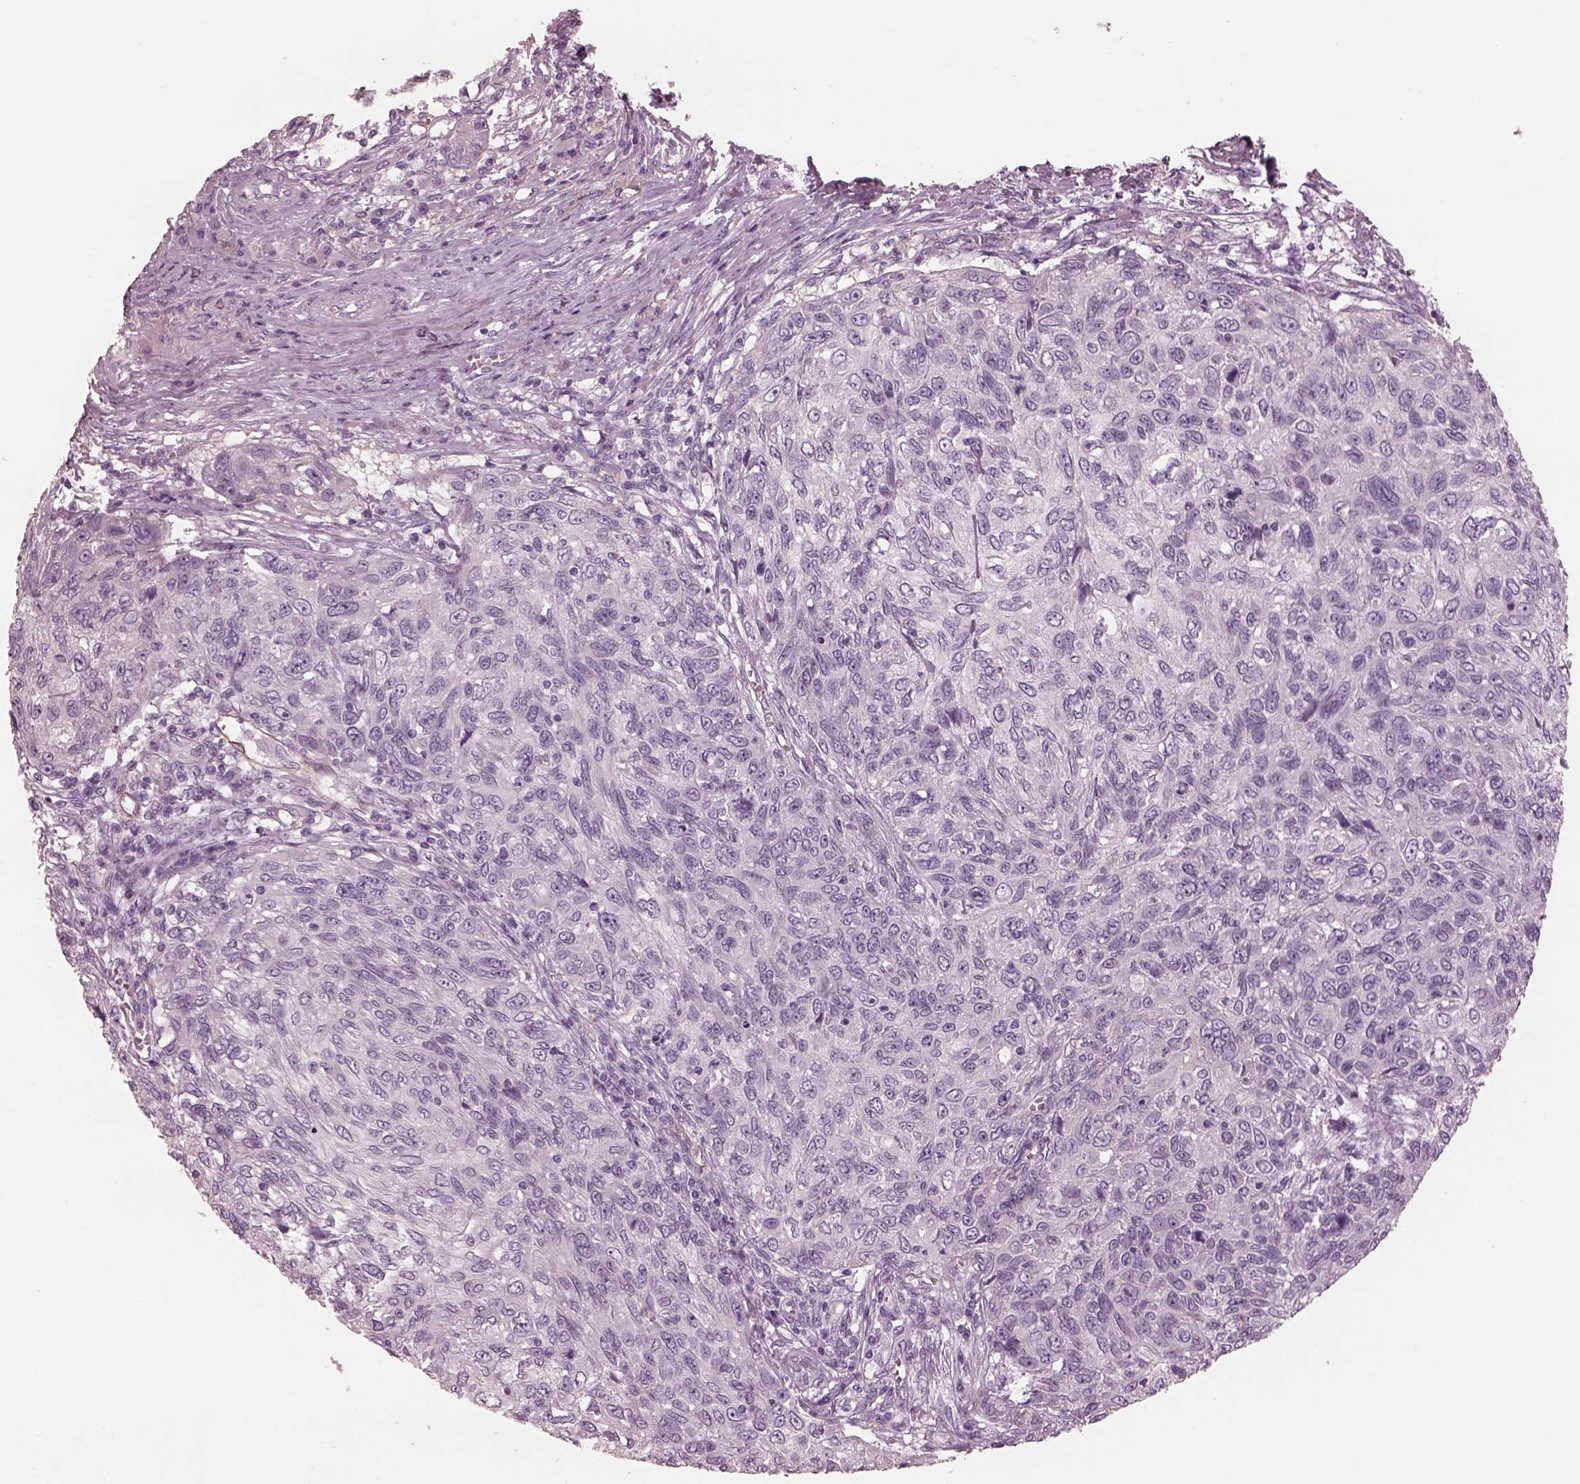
{"staining": {"intensity": "negative", "quantity": "none", "location": "none"}, "tissue": "skin cancer", "cell_type": "Tumor cells", "image_type": "cancer", "snomed": [{"axis": "morphology", "description": "Squamous cell carcinoma, NOS"}, {"axis": "topography", "description": "Skin"}], "caption": "DAB immunohistochemical staining of human squamous cell carcinoma (skin) exhibits no significant expression in tumor cells.", "gene": "EIF4E1B", "patient": {"sex": "male", "age": 92}}